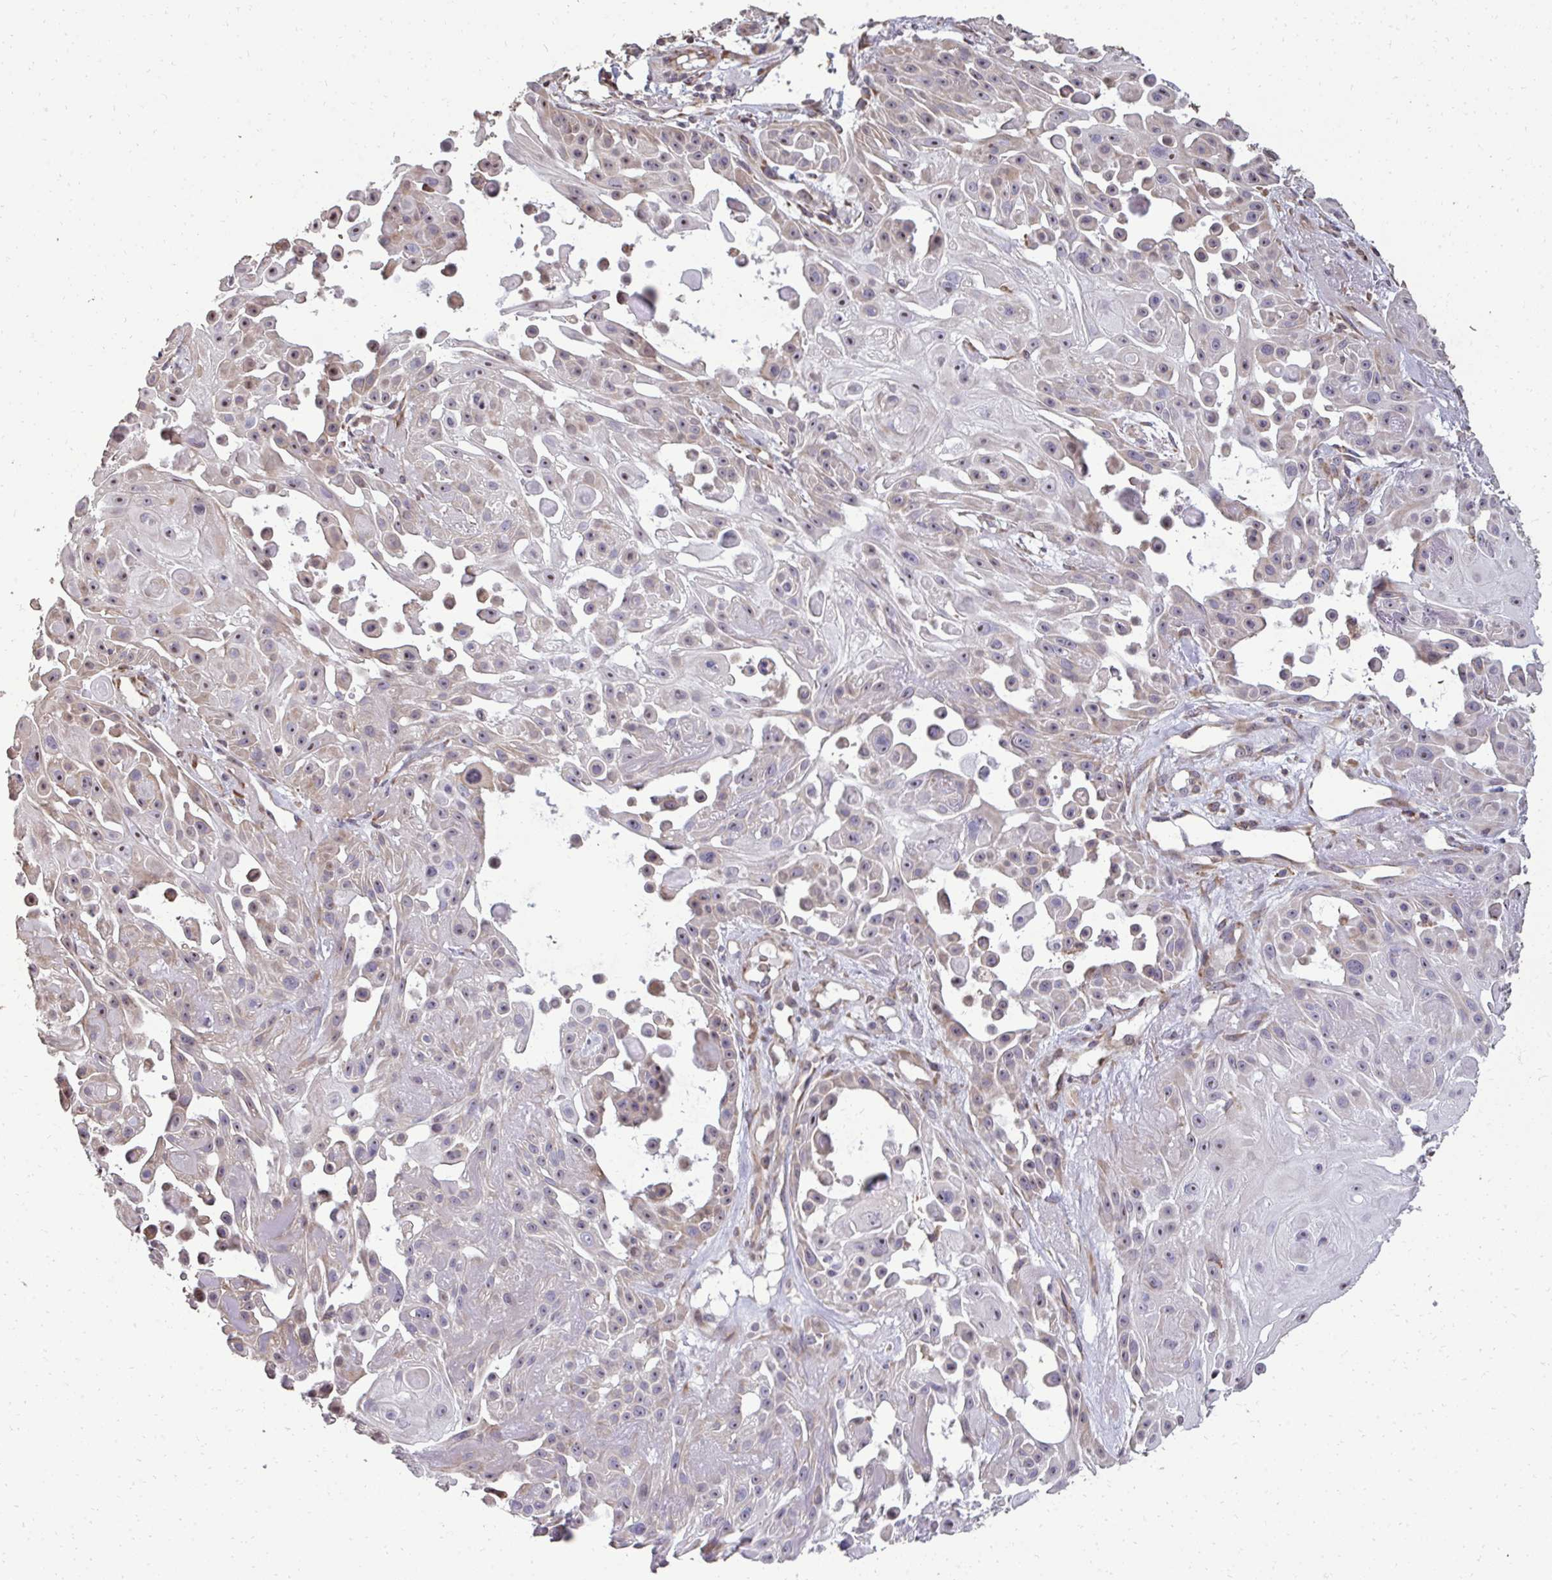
{"staining": {"intensity": "weak", "quantity": "<25%", "location": "cytoplasmic/membranous"}, "tissue": "skin cancer", "cell_type": "Tumor cells", "image_type": "cancer", "snomed": [{"axis": "morphology", "description": "Squamous cell carcinoma, NOS"}, {"axis": "topography", "description": "Skin"}], "caption": "DAB immunohistochemical staining of skin squamous cell carcinoma displays no significant staining in tumor cells.", "gene": "FIBCD1", "patient": {"sex": "male", "age": 91}}